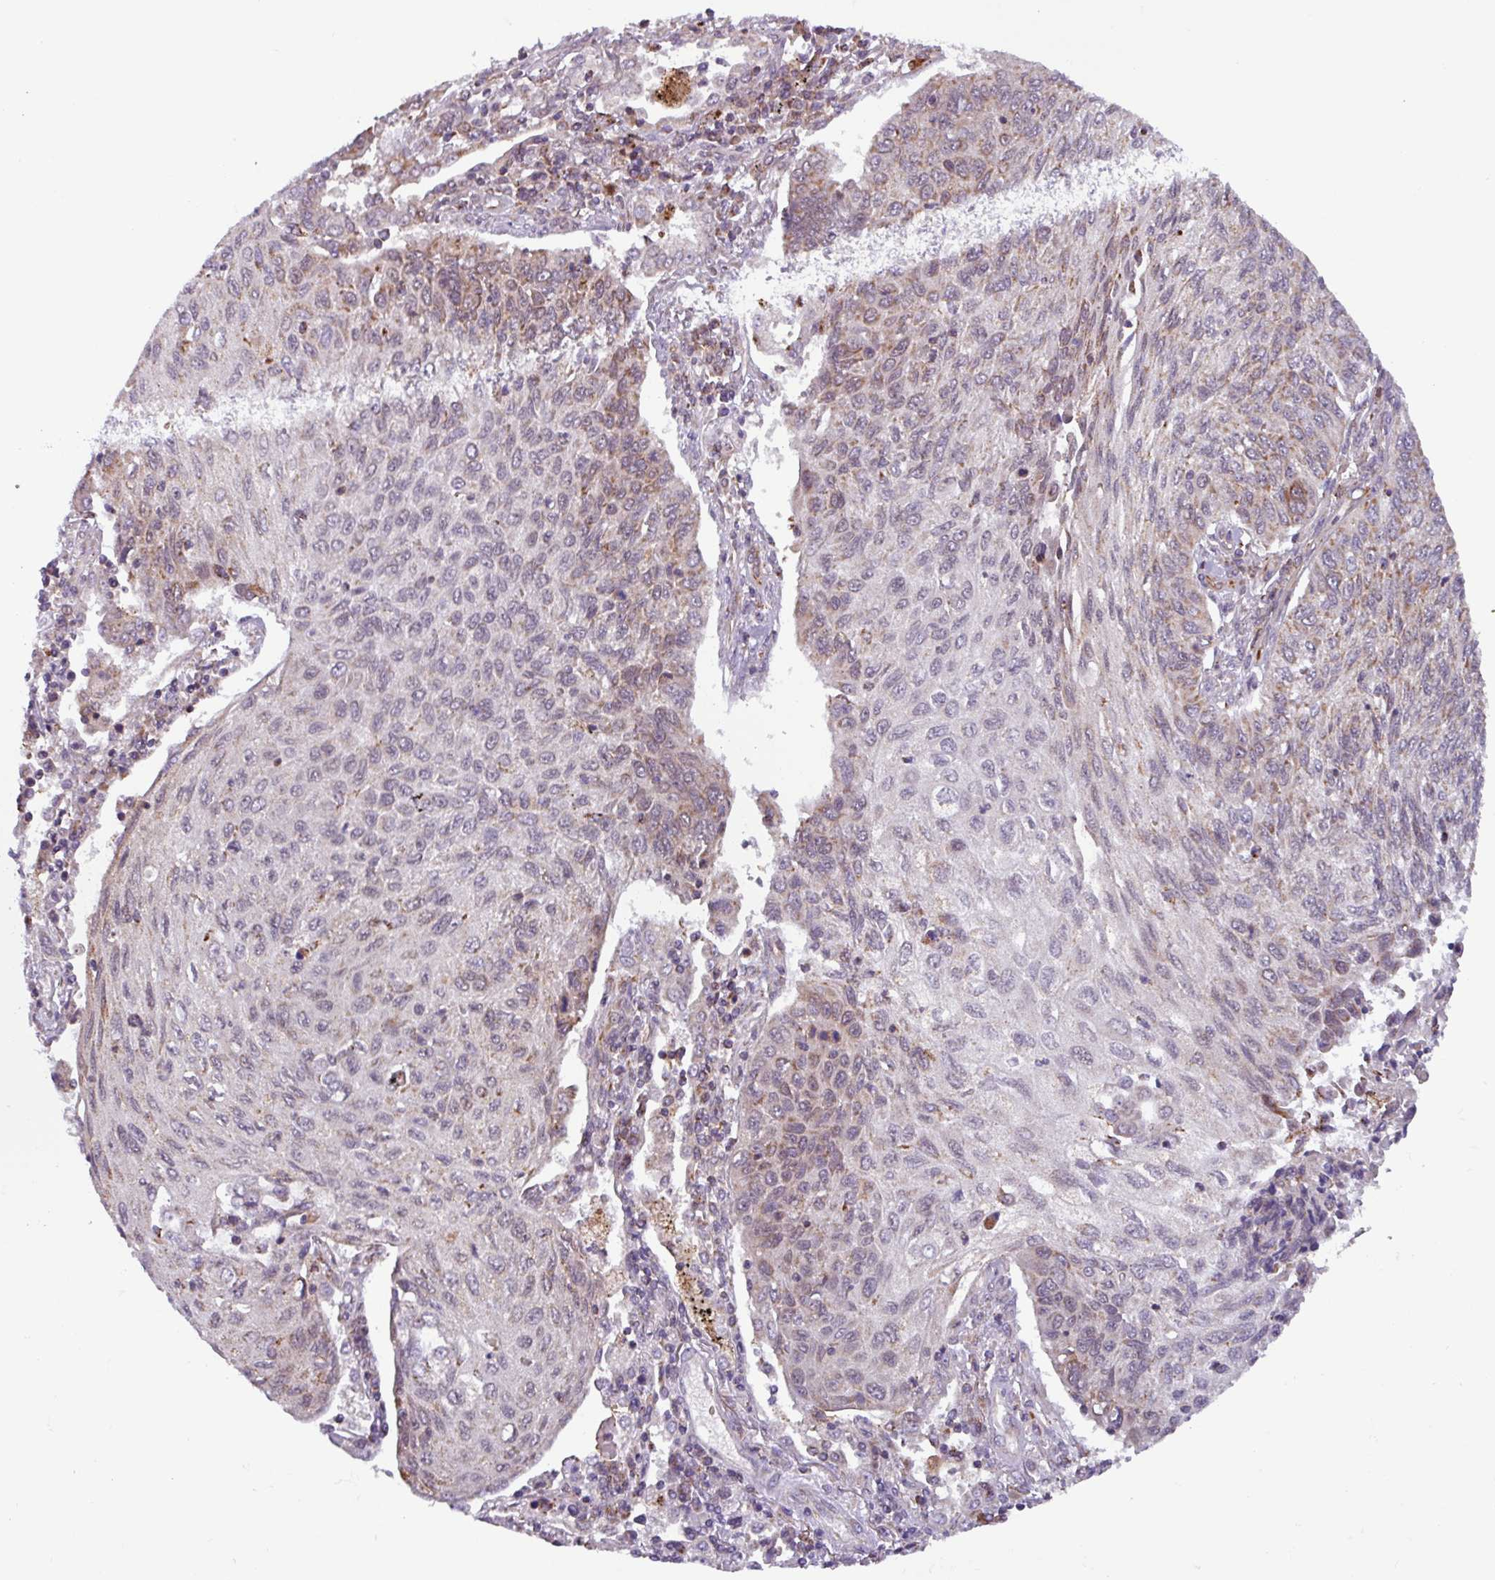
{"staining": {"intensity": "weak", "quantity": "<25%", "location": "cytoplasmic/membranous"}, "tissue": "lung cancer", "cell_type": "Tumor cells", "image_type": "cancer", "snomed": [{"axis": "morphology", "description": "Squamous cell carcinoma, NOS"}, {"axis": "topography", "description": "Lung"}], "caption": "Protein analysis of lung cancer exhibits no significant expression in tumor cells. The staining was performed using DAB (3,3'-diaminobenzidine) to visualize the protein expression in brown, while the nuclei were stained in blue with hematoxylin (Magnification: 20x).", "gene": "AKIRIN1", "patient": {"sex": "female", "age": 66}}